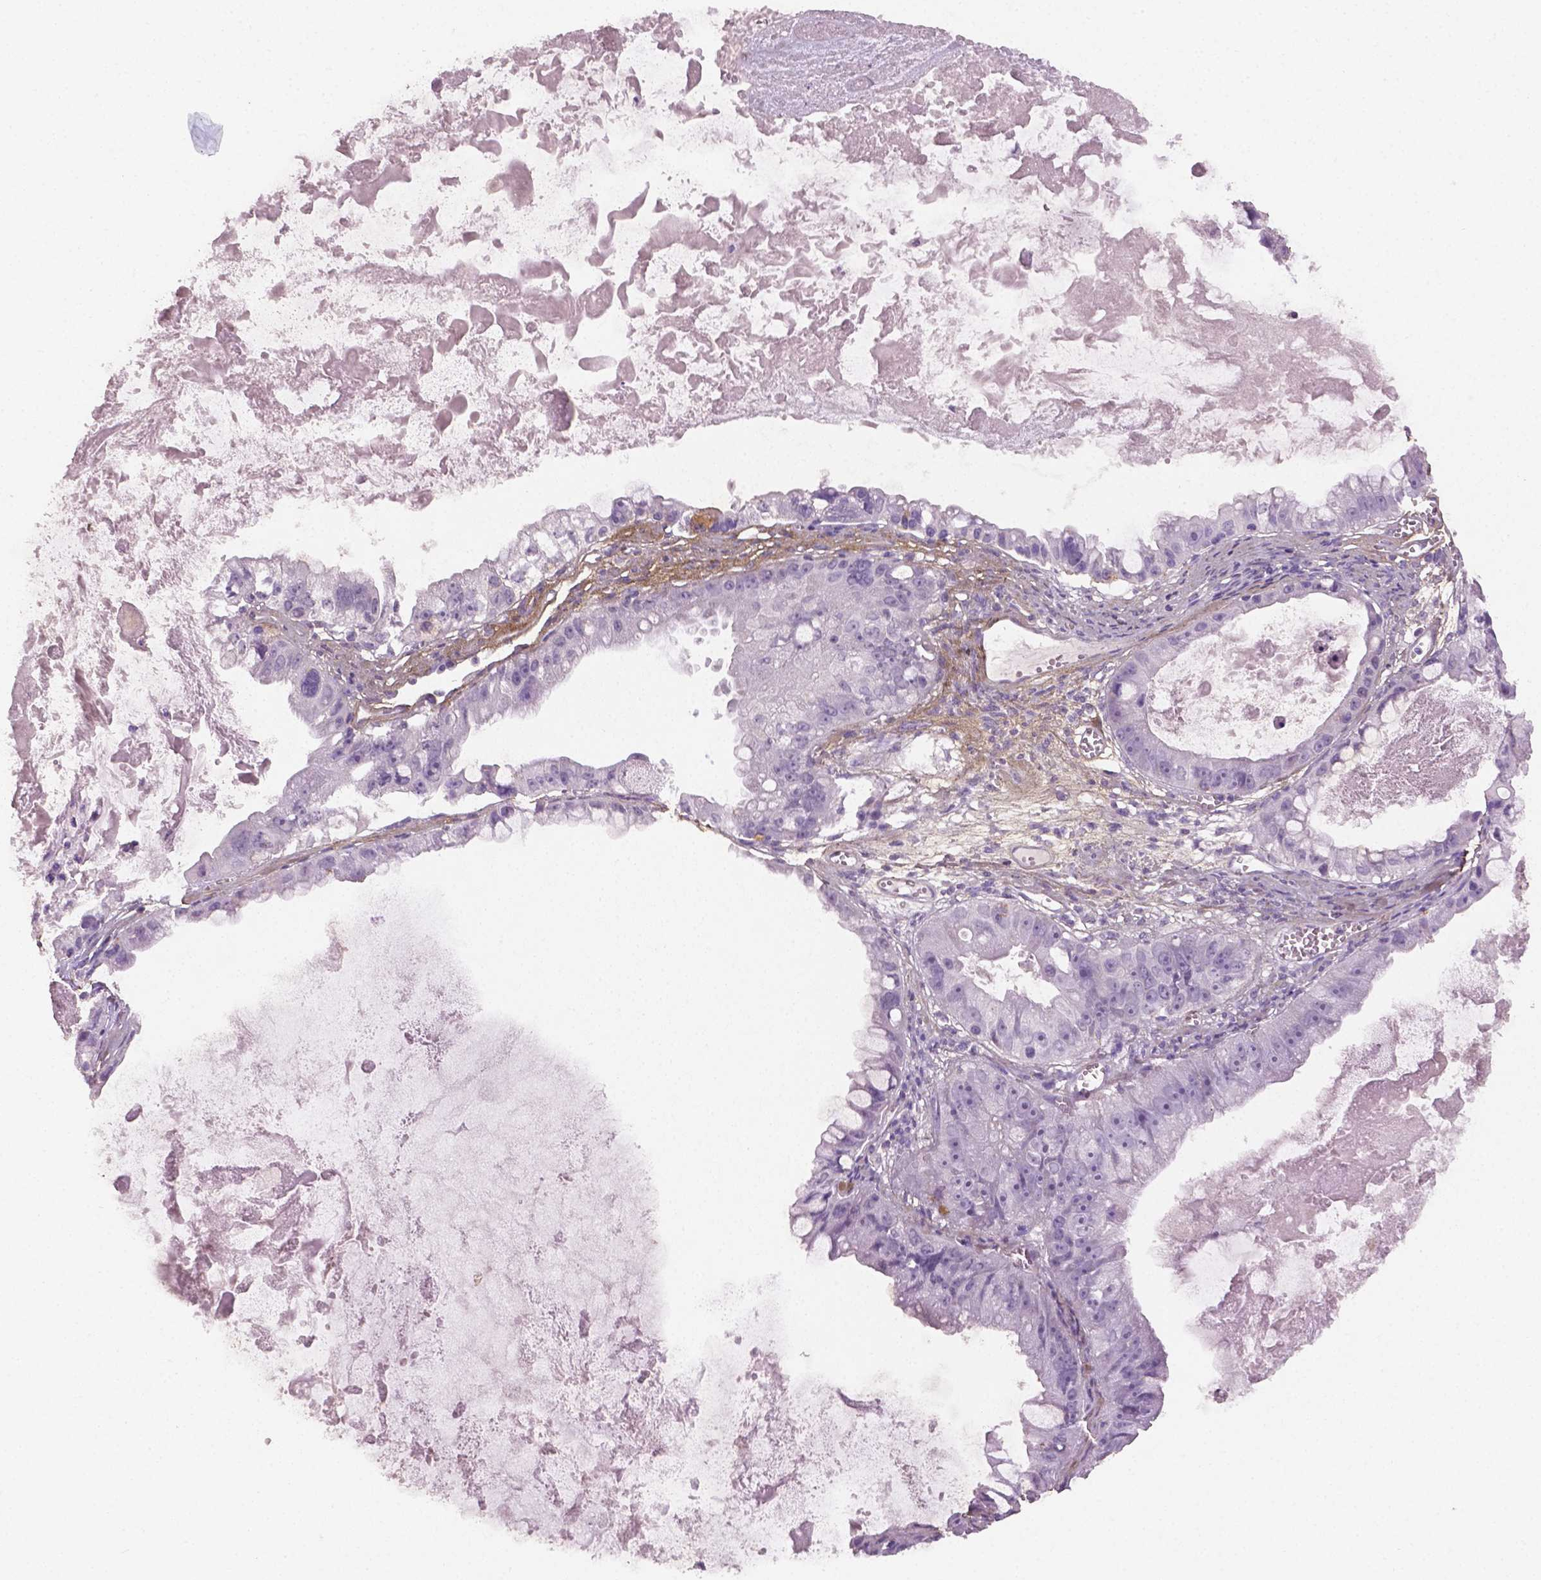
{"staining": {"intensity": "negative", "quantity": "none", "location": "none"}, "tissue": "ovarian cancer", "cell_type": "Tumor cells", "image_type": "cancer", "snomed": [{"axis": "morphology", "description": "Cystadenocarcinoma, mucinous, NOS"}, {"axis": "topography", "description": "Ovary"}], "caption": "This histopathology image is of mucinous cystadenocarcinoma (ovarian) stained with immunohistochemistry to label a protein in brown with the nuclei are counter-stained blue. There is no positivity in tumor cells. (Stains: DAB IHC with hematoxylin counter stain, Microscopy: brightfield microscopy at high magnification).", "gene": "DLG2", "patient": {"sex": "female", "age": 61}}